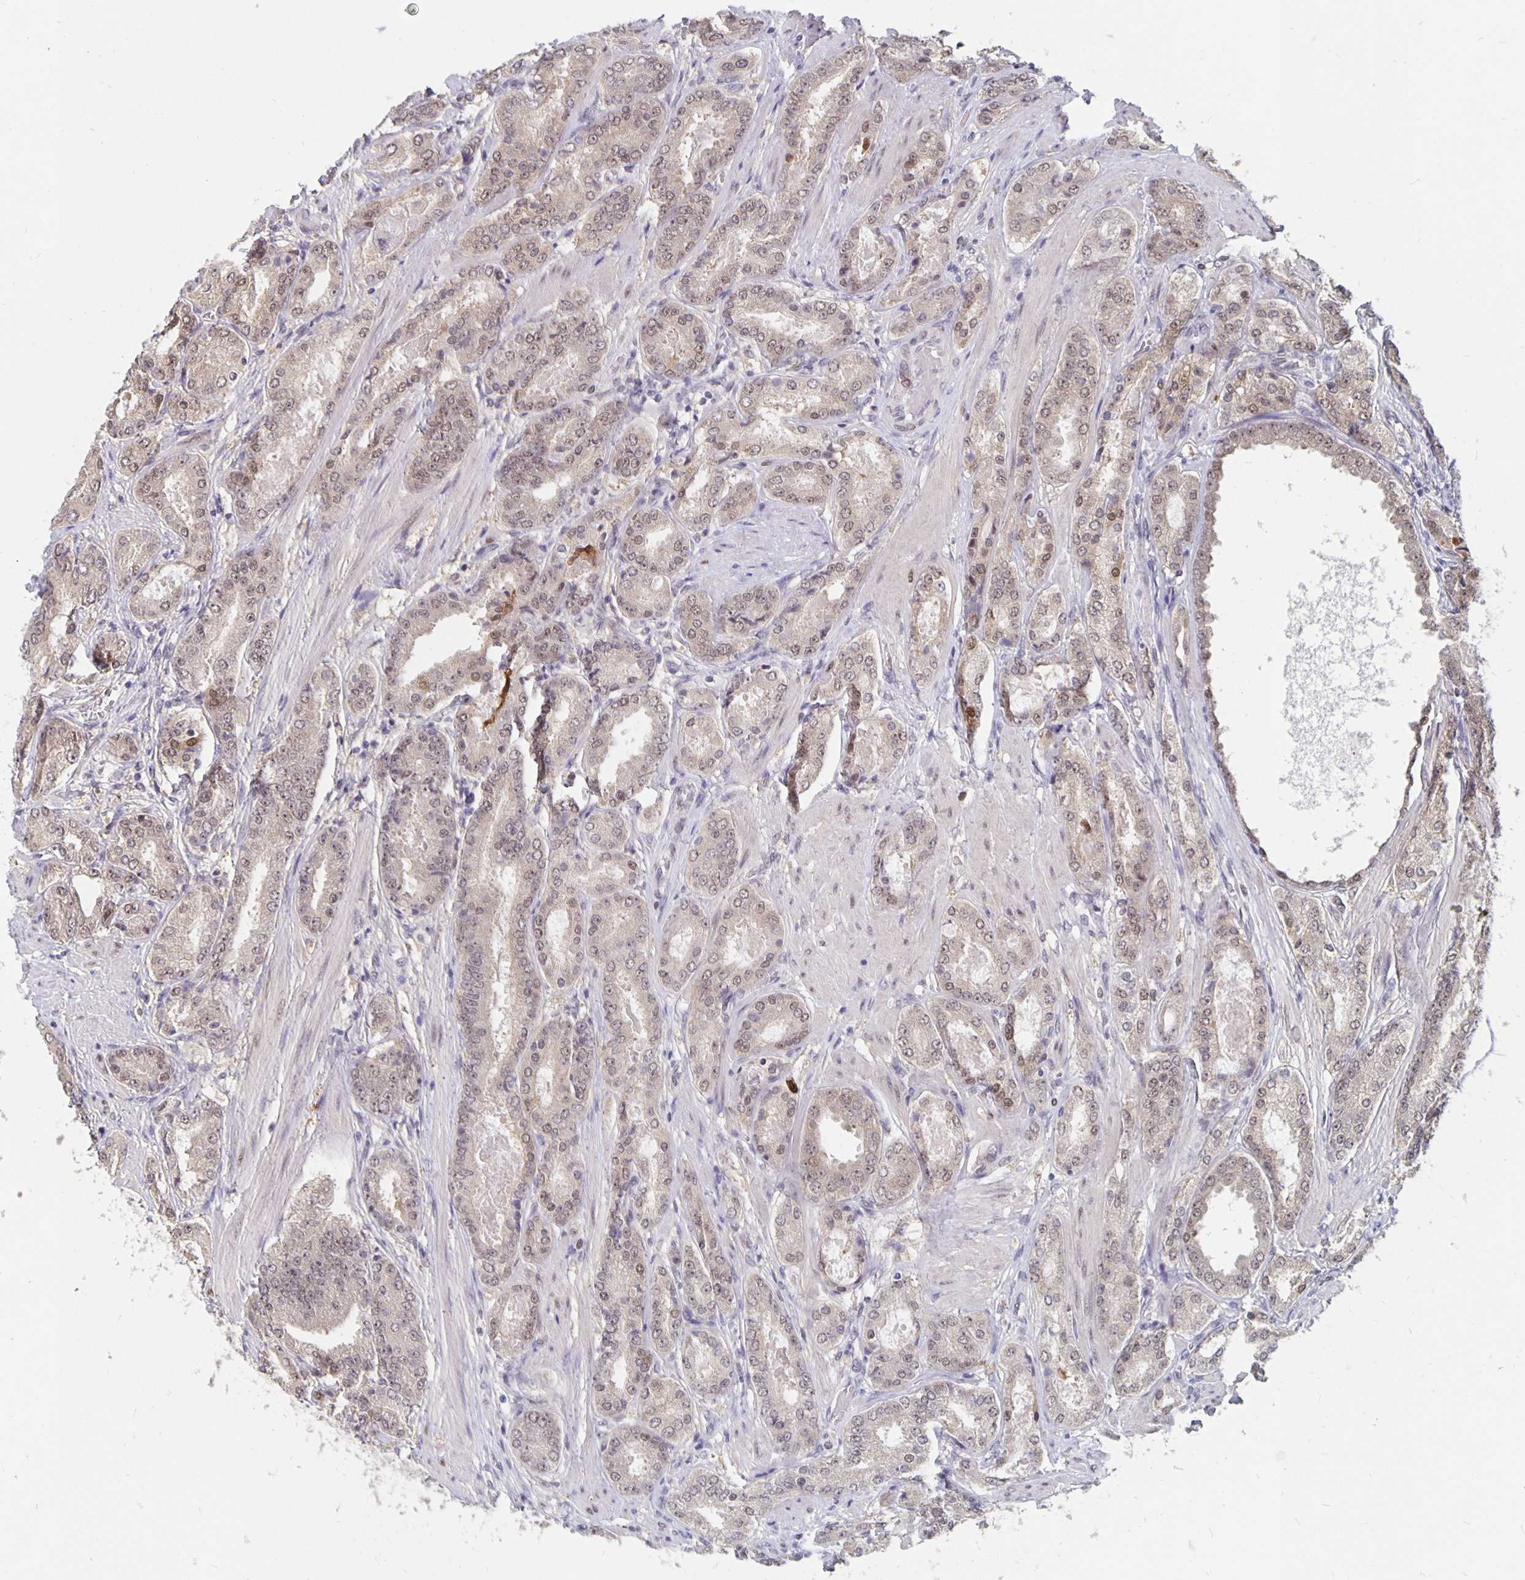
{"staining": {"intensity": "weak", "quantity": ">75%", "location": "nuclear"}, "tissue": "prostate cancer", "cell_type": "Tumor cells", "image_type": "cancer", "snomed": [{"axis": "morphology", "description": "Adenocarcinoma, High grade"}, {"axis": "topography", "description": "Prostate"}], "caption": "IHC micrograph of prostate adenocarcinoma (high-grade) stained for a protein (brown), which shows low levels of weak nuclear positivity in about >75% of tumor cells.", "gene": "ZNF691", "patient": {"sex": "male", "age": 63}}